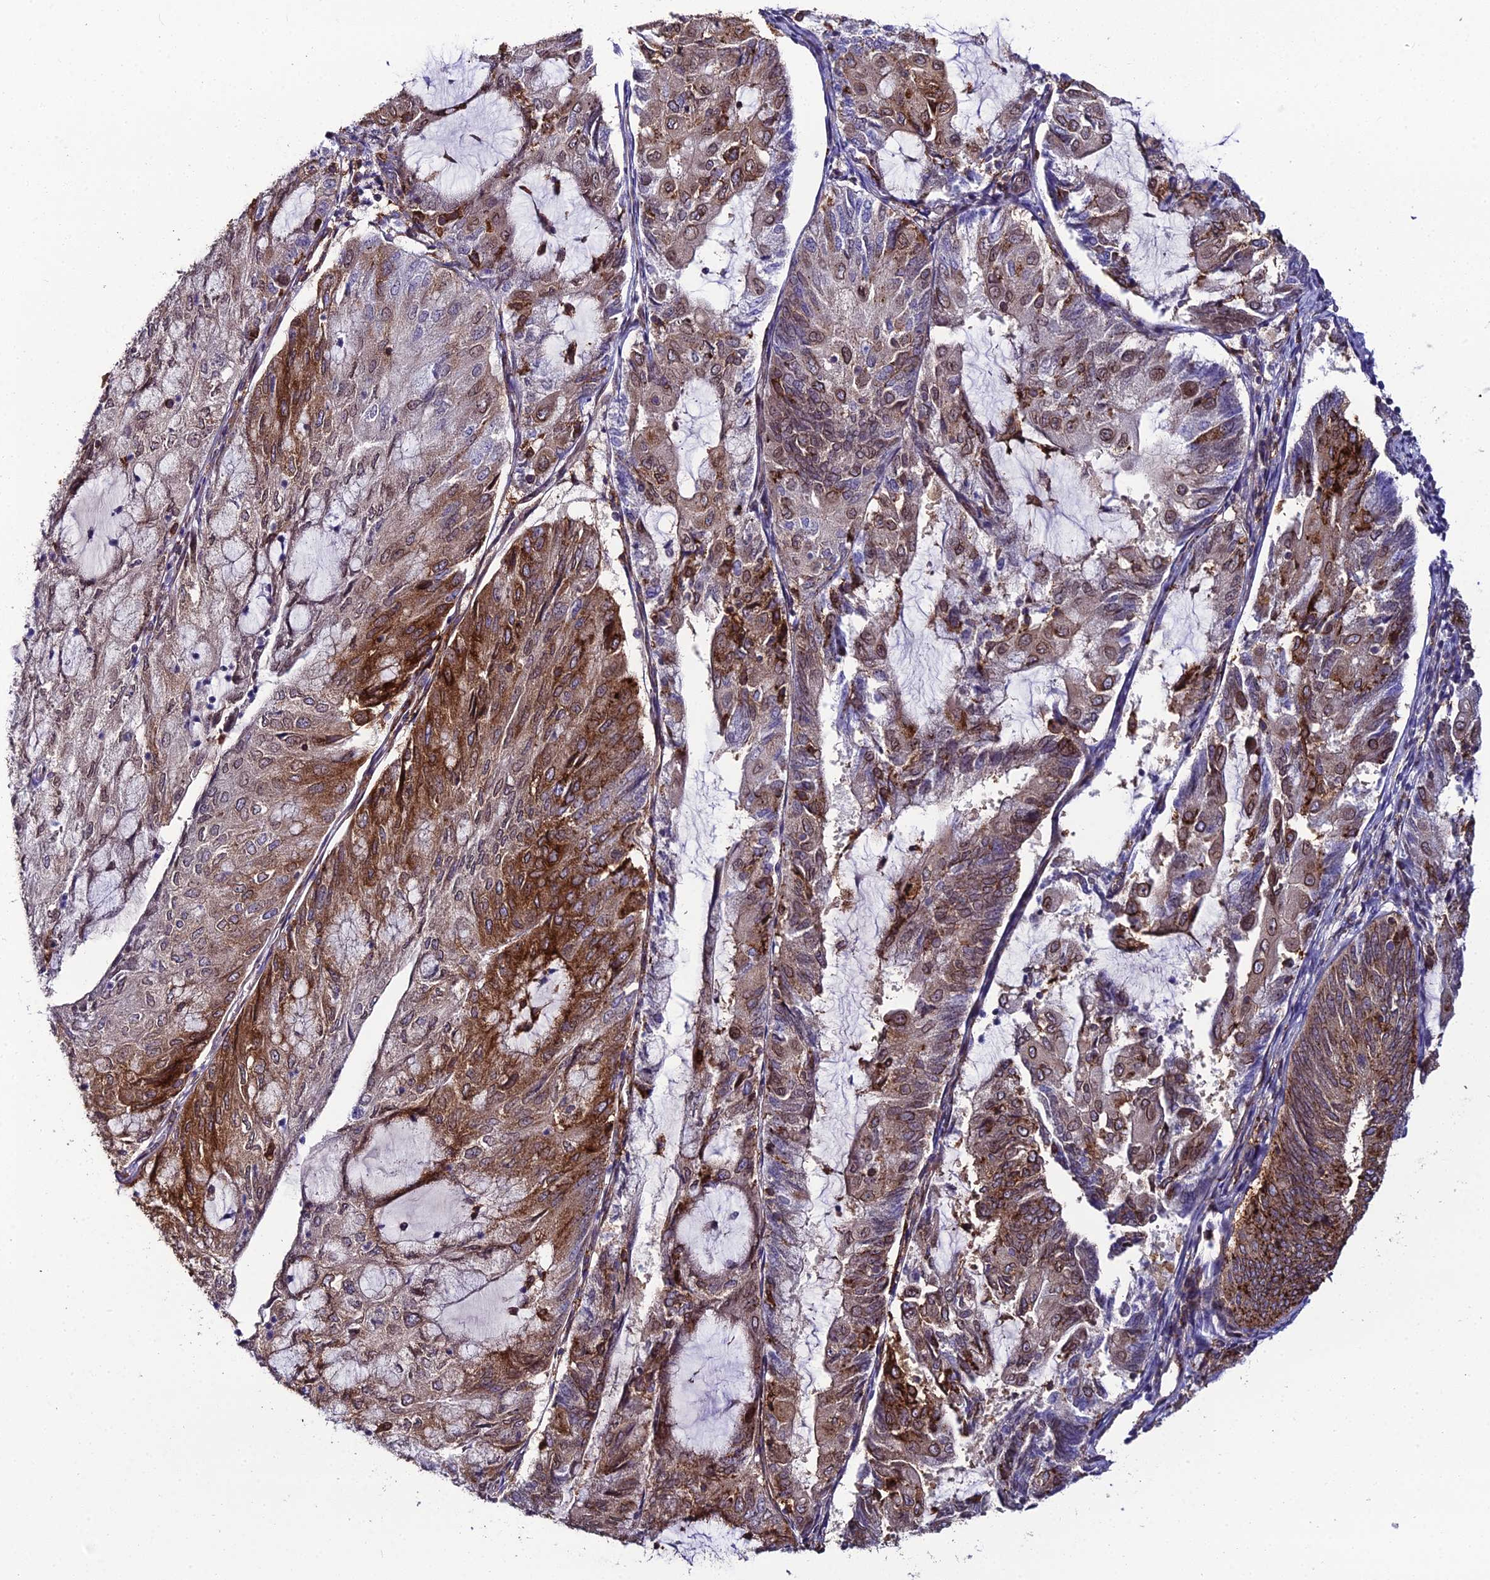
{"staining": {"intensity": "moderate", "quantity": "25%-75%", "location": "cytoplasmic/membranous,nuclear"}, "tissue": "endometrial cancer", "cell_type": "Tumor cells", "image_type": "cancer", "snomed": [{"axis": "morphology", "description": "Adenocarcinoma, NOS"}, {"axis": "topography", "description": "Endometrium"}], "caption": "Immunohistochemistry (IHC) histopathology image of neoplastic tissue: human endometrial adenocarcinoma stained using IHC exhibits medium levels of moderate protein expression localized specifically in the cytoplasmic/membranous and nuclear of tumor cells, appearing as a cytoplasmic/membranous and nuclear brown color.", "gene": "DDX19A", "patient": {"sex": "female", "age": 81}}